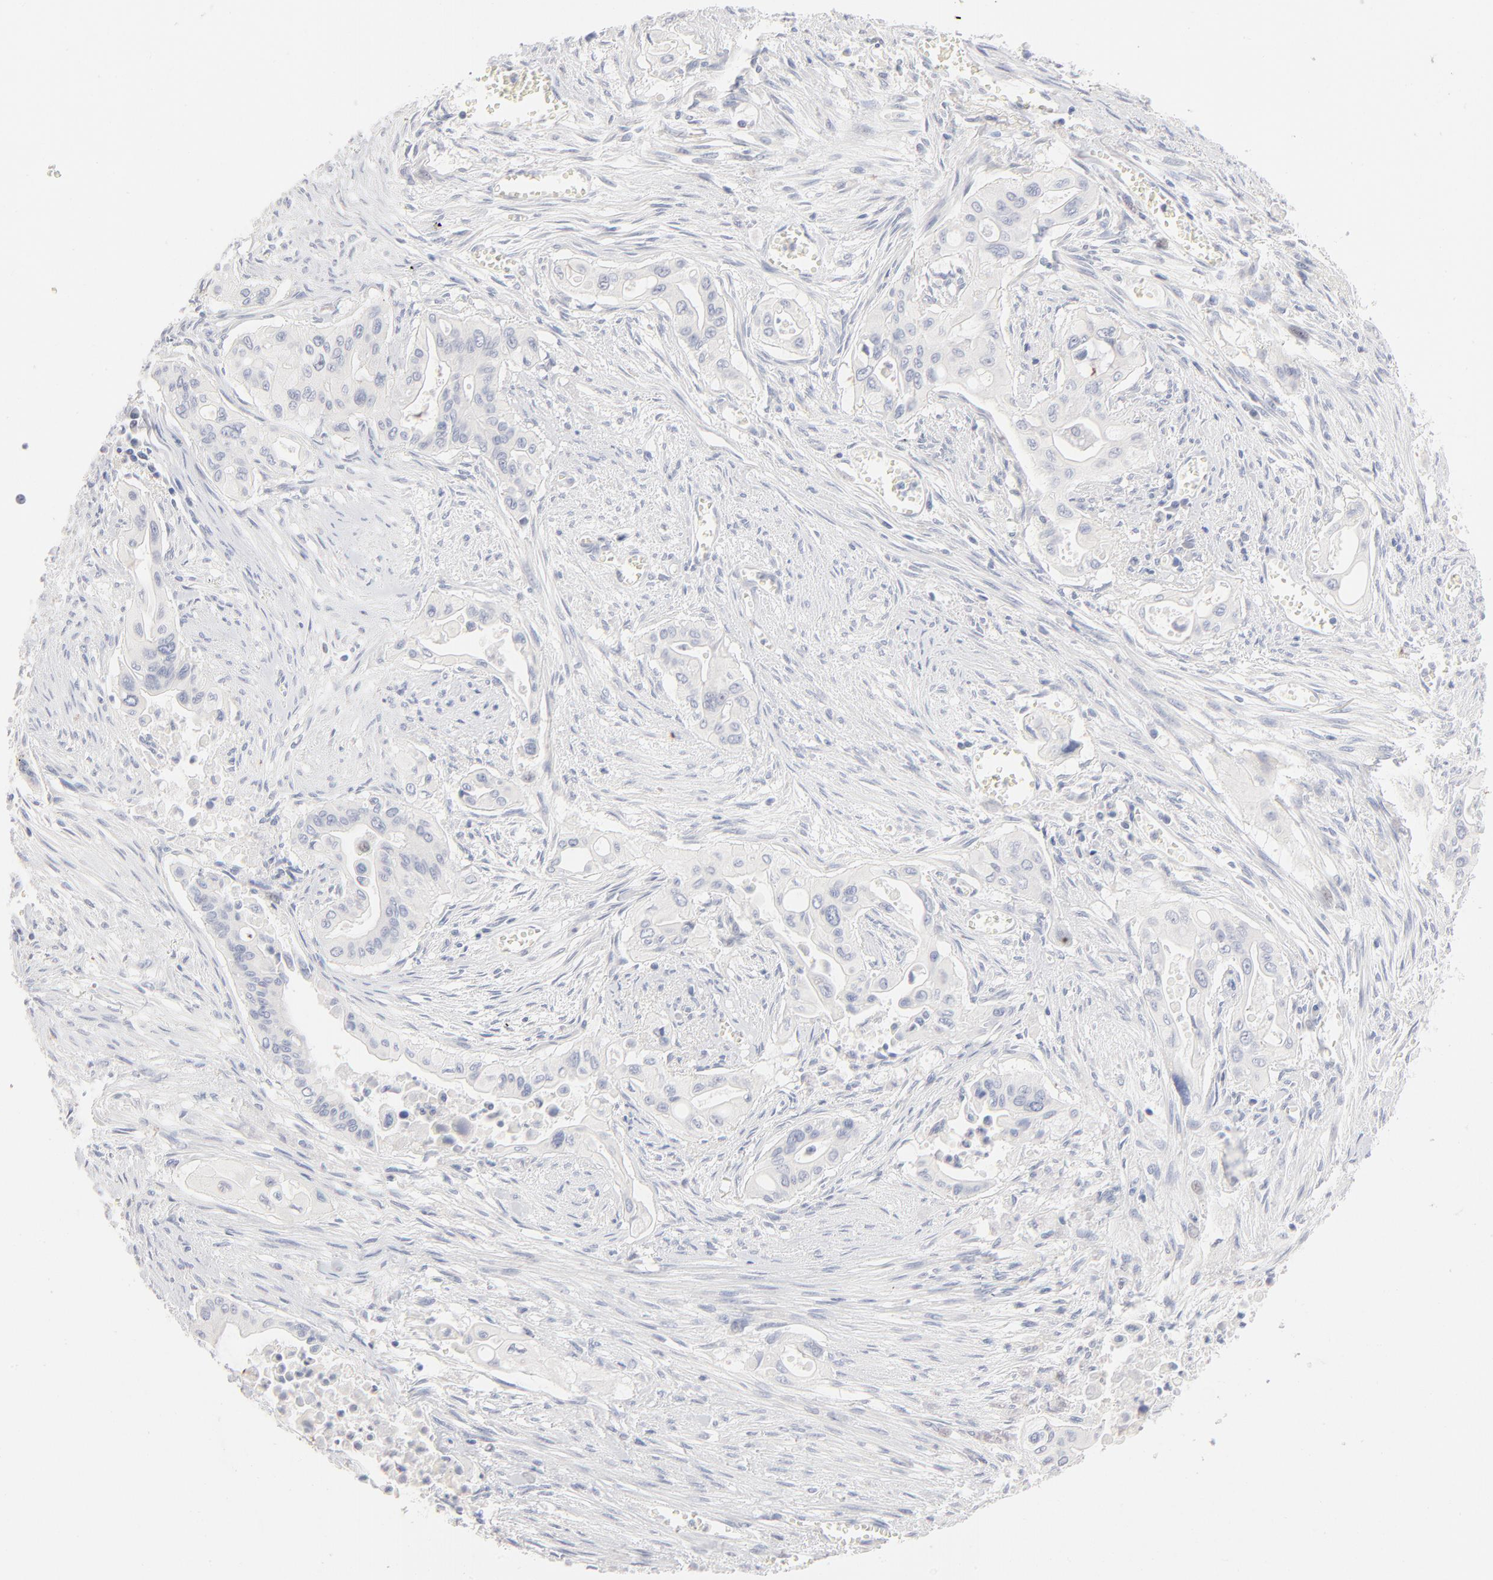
{"staining": {"intensity": "negative", "quantity": "none", "location": "none"}, "tissue": "pancreatic cancer", "cell_type": "Tumor cells", "image_type": "cancer", "snomed": [{"axis": "morphology", "description": "Adenocarcinoma, NOS"}, {"axis": "topography", "description": "Pancreas"}], "caption": "This micrograph is of pancreatic adenocarcinoma stained with immunohistochemistry to label a protein in brown with the nuclei are counter-stained blue. There is no expression in tumor cells.", "gene": "ONECUT1", "patient": {"sex": "male", "age": 77}}